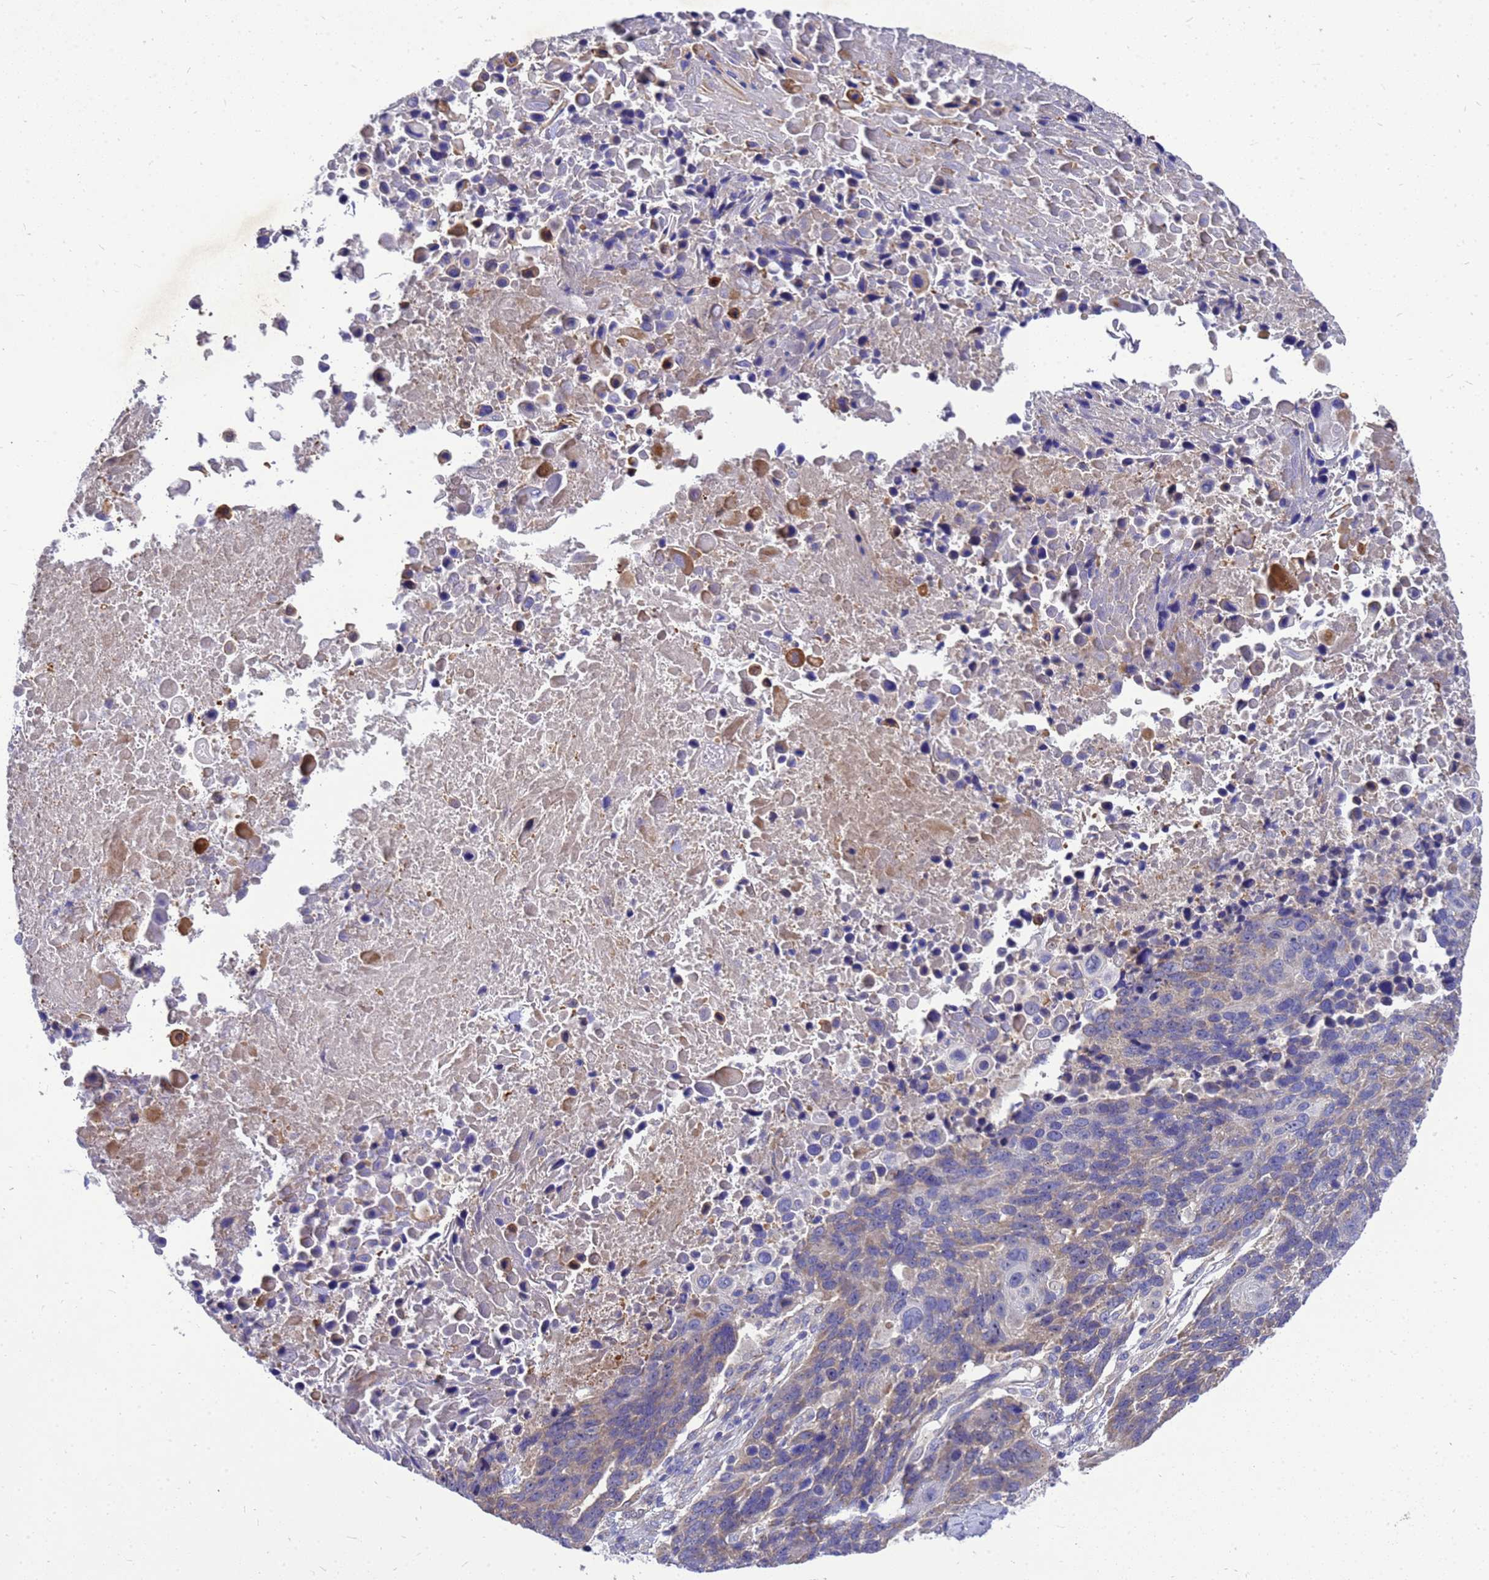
{"staining": {"intensity": "negative", "quantity": "none", "location": "none"}, "tissue": "lung cancer", "cell_type": "Tumor cells", "image_type": "cancer", "snomed": [{"axis": "morphology", "description": "Normal tissue, NOS"}, {"axis": "morphology", "description": "Squamous cell carcinoma, NOS"}, {"axis": "topography", "description": "Lymph node"}, {"axis": "topography", "description": "Lung"}], "caption": "Human lung cancer (squamous cell carcinoma) stained for a protein using IHC exhibits no expression in tumor cells.", "gene": "POP7", "patient": {"sex": "male", "age": 66}}